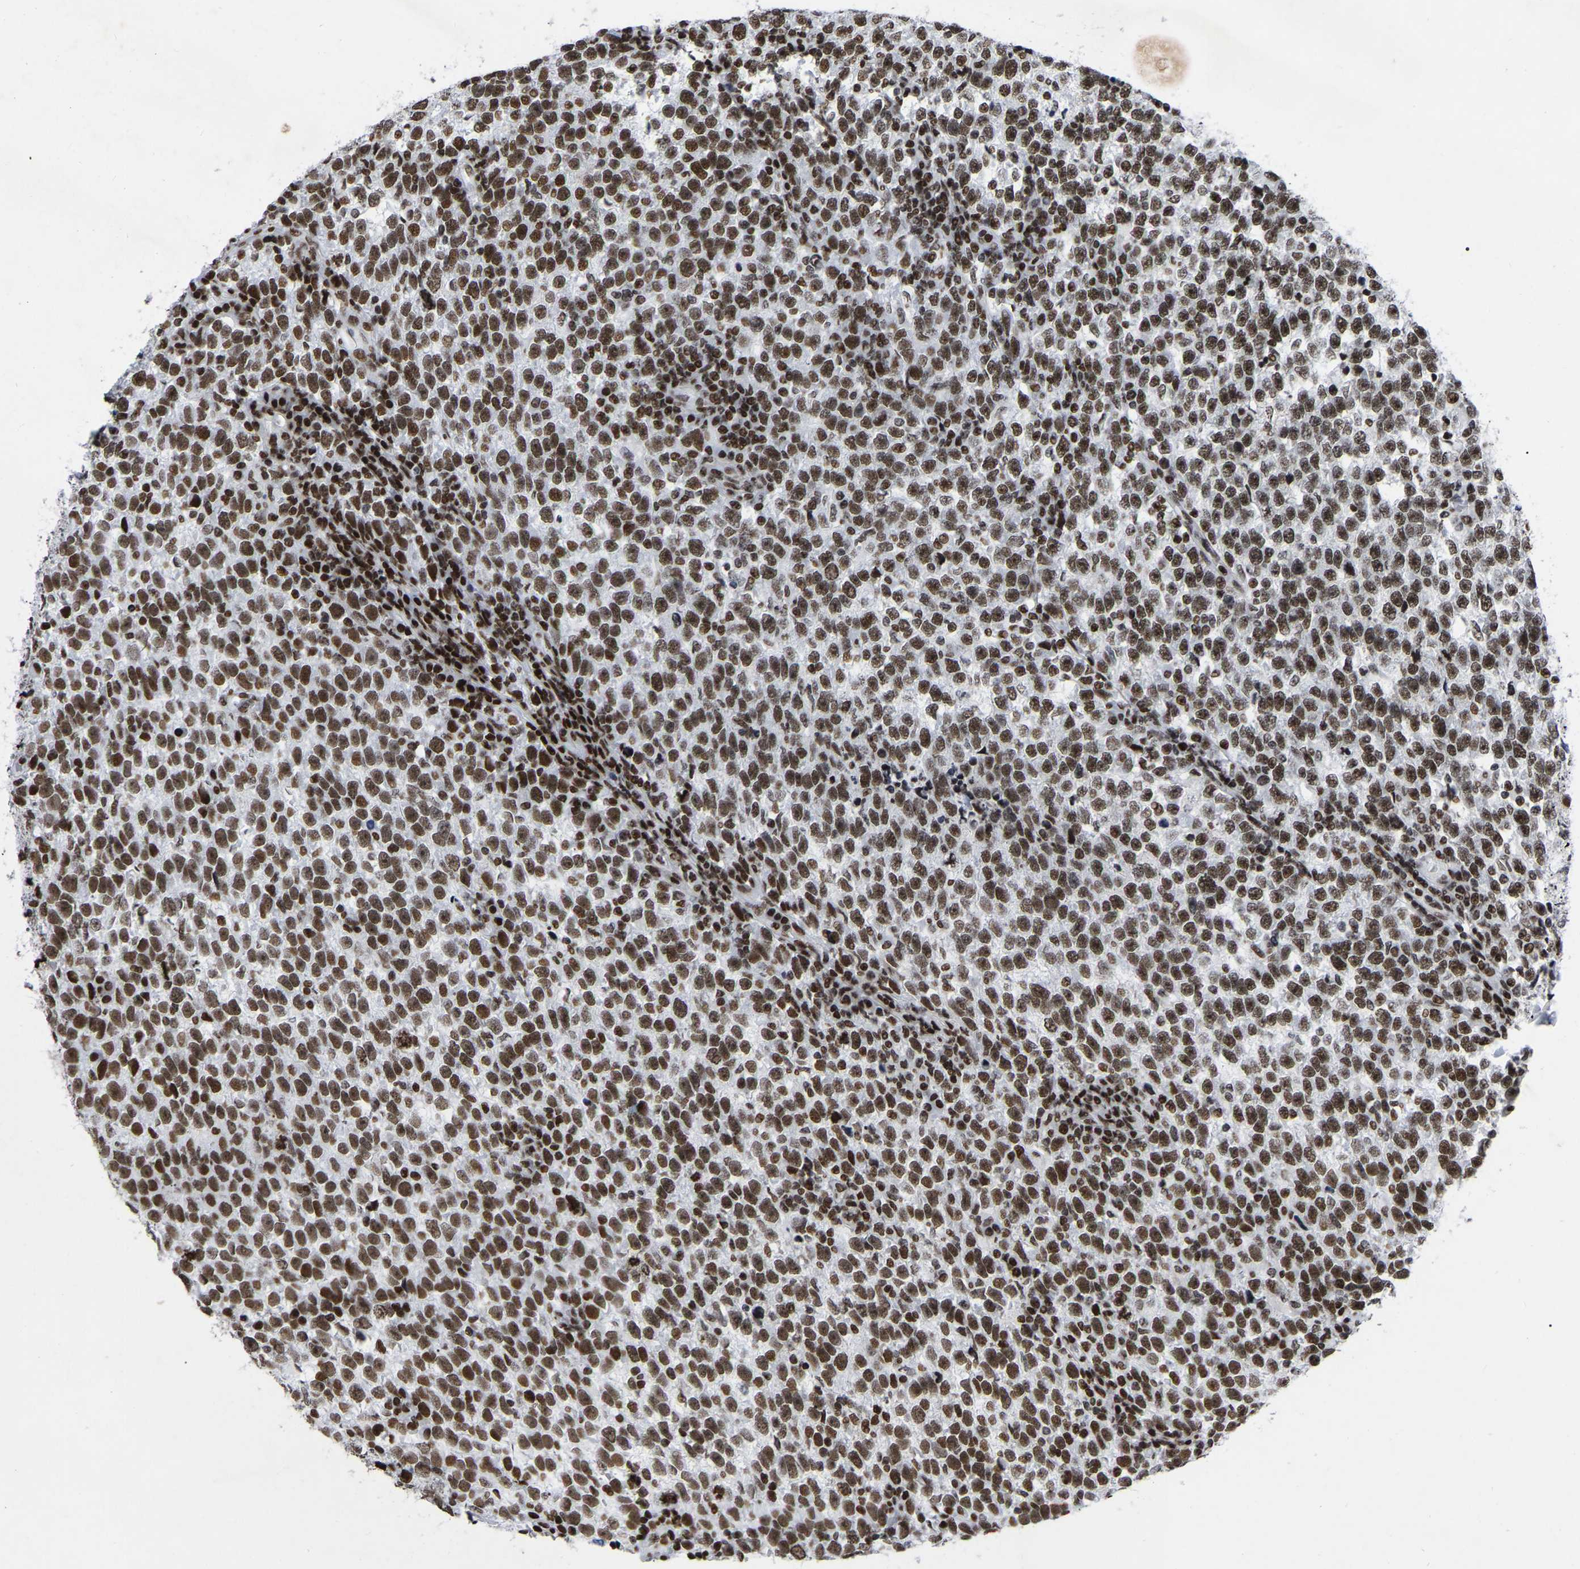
{"staining": {"intensity": "moderate", "quantity": ">75%", "location": "nuclear"}, "tissue": "testis cancer", "cell_type": "Tumor cells", "image_type": "cancer", "snomed": [{"axis": "morphology", "description": "Normal tissue, NOS"}, {"axis": "morphology", "description": "Seminoma, NOS"}, {"axis": "topography", "description": "Testis"}], "caption": "A brown stain shows moderate nuclear expression of a protein in testis cancer tumor cells. The staining is performed using DAB brown chromogen to label protein expression. The nuclei are counter-stained blue using hematoxylin.", "gene": "PRCC", "patient": {"sex": "male", "age": 43}}